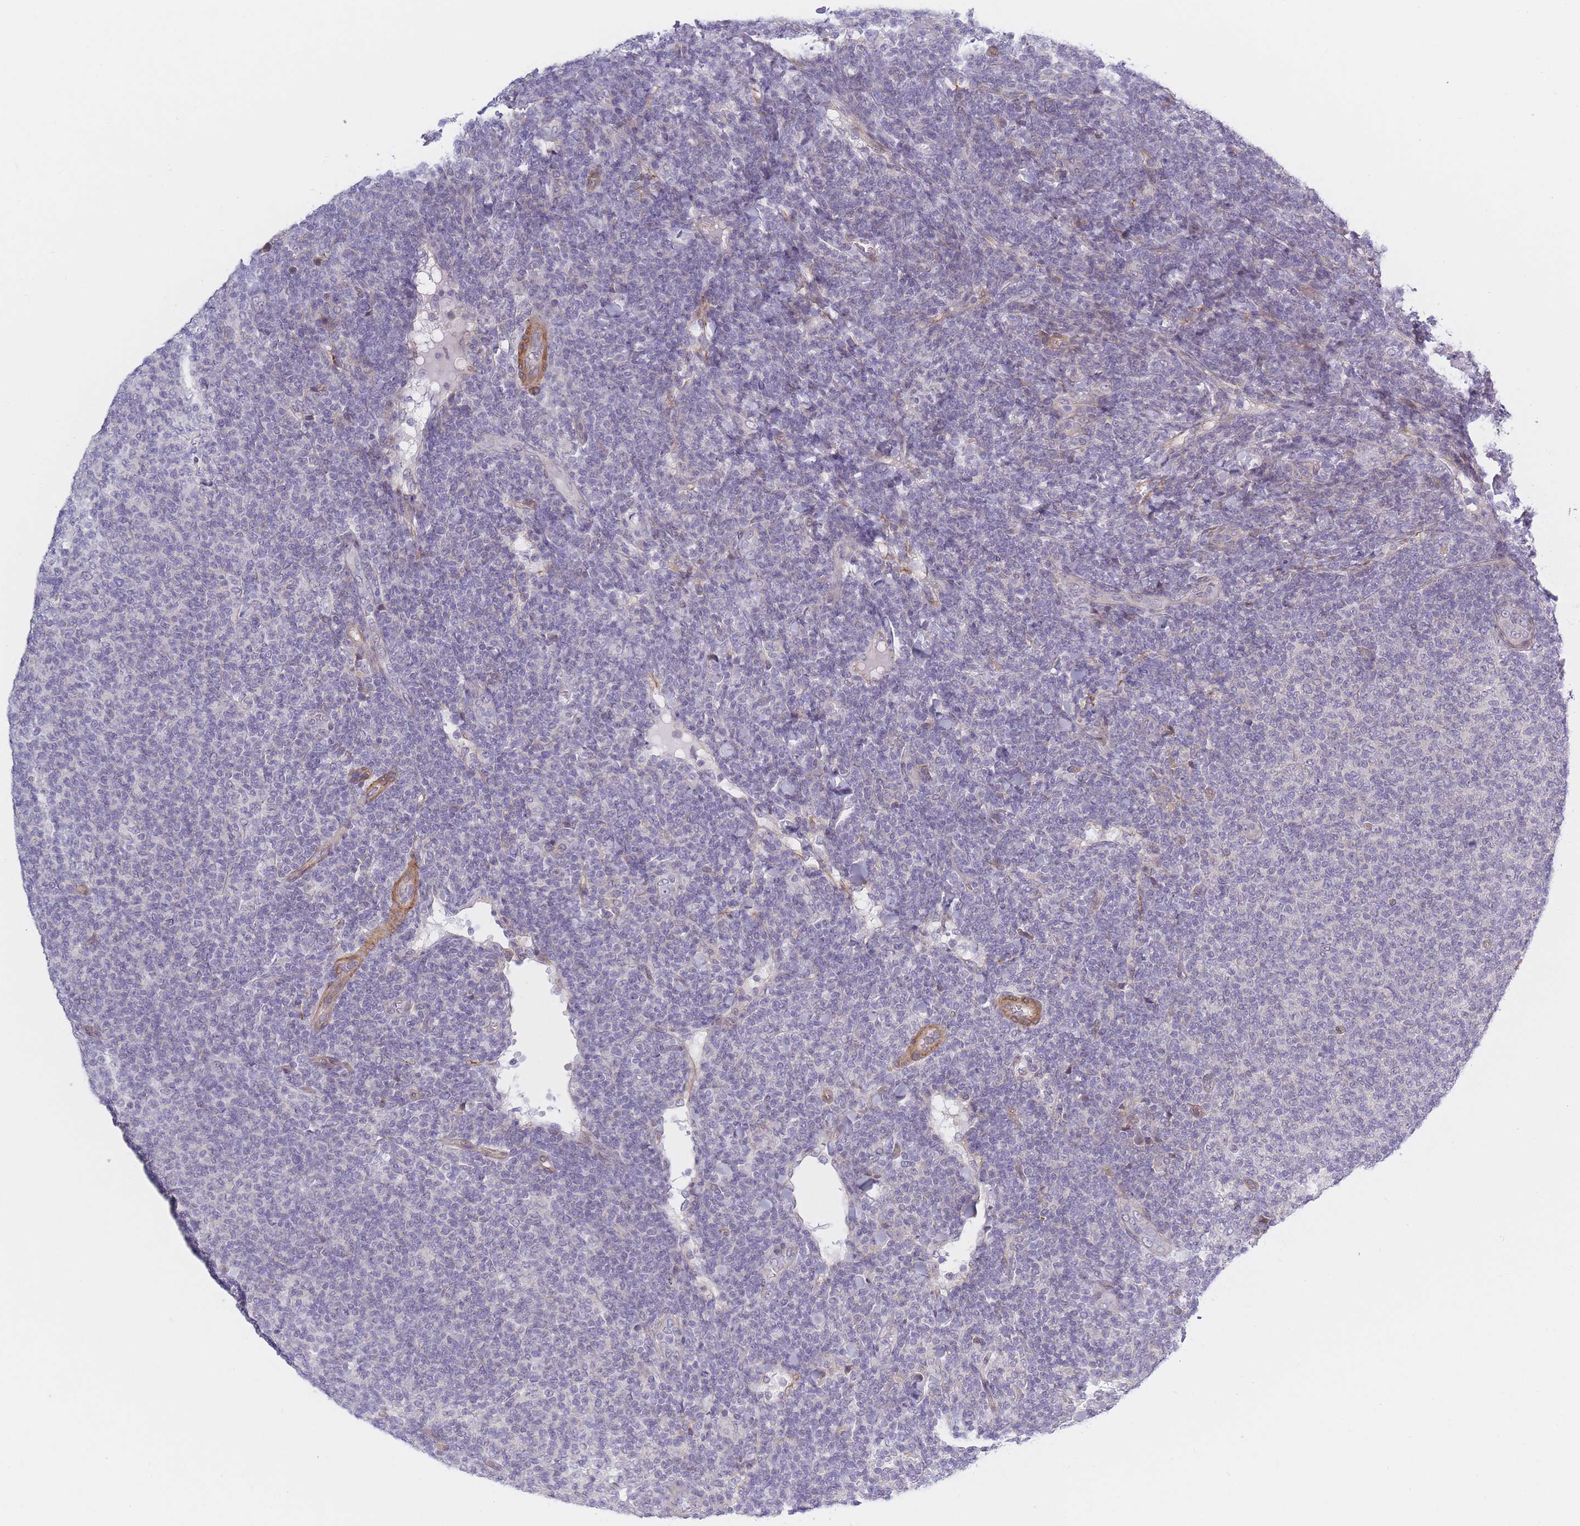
{"staining": {"intensity": "negative", "quantity": "none", "location": "none"}, "tissue": "lymphoma", "cell_type": "Tumor cells", "image_type": "cancer", "snomed": [{"axis": "morphology", "description": "Malignant lymphoma, non-Hodgkin's type, Low grade"}, {"axis": "topography", "description": "Lymph node"}], "caption": "An IHC photomicrograph of lymphoma is shown. There is no staining in tumor cells of lymphoma.", "gene": "SLC7A6", "patient": {"sex": "male", "age": 66}}